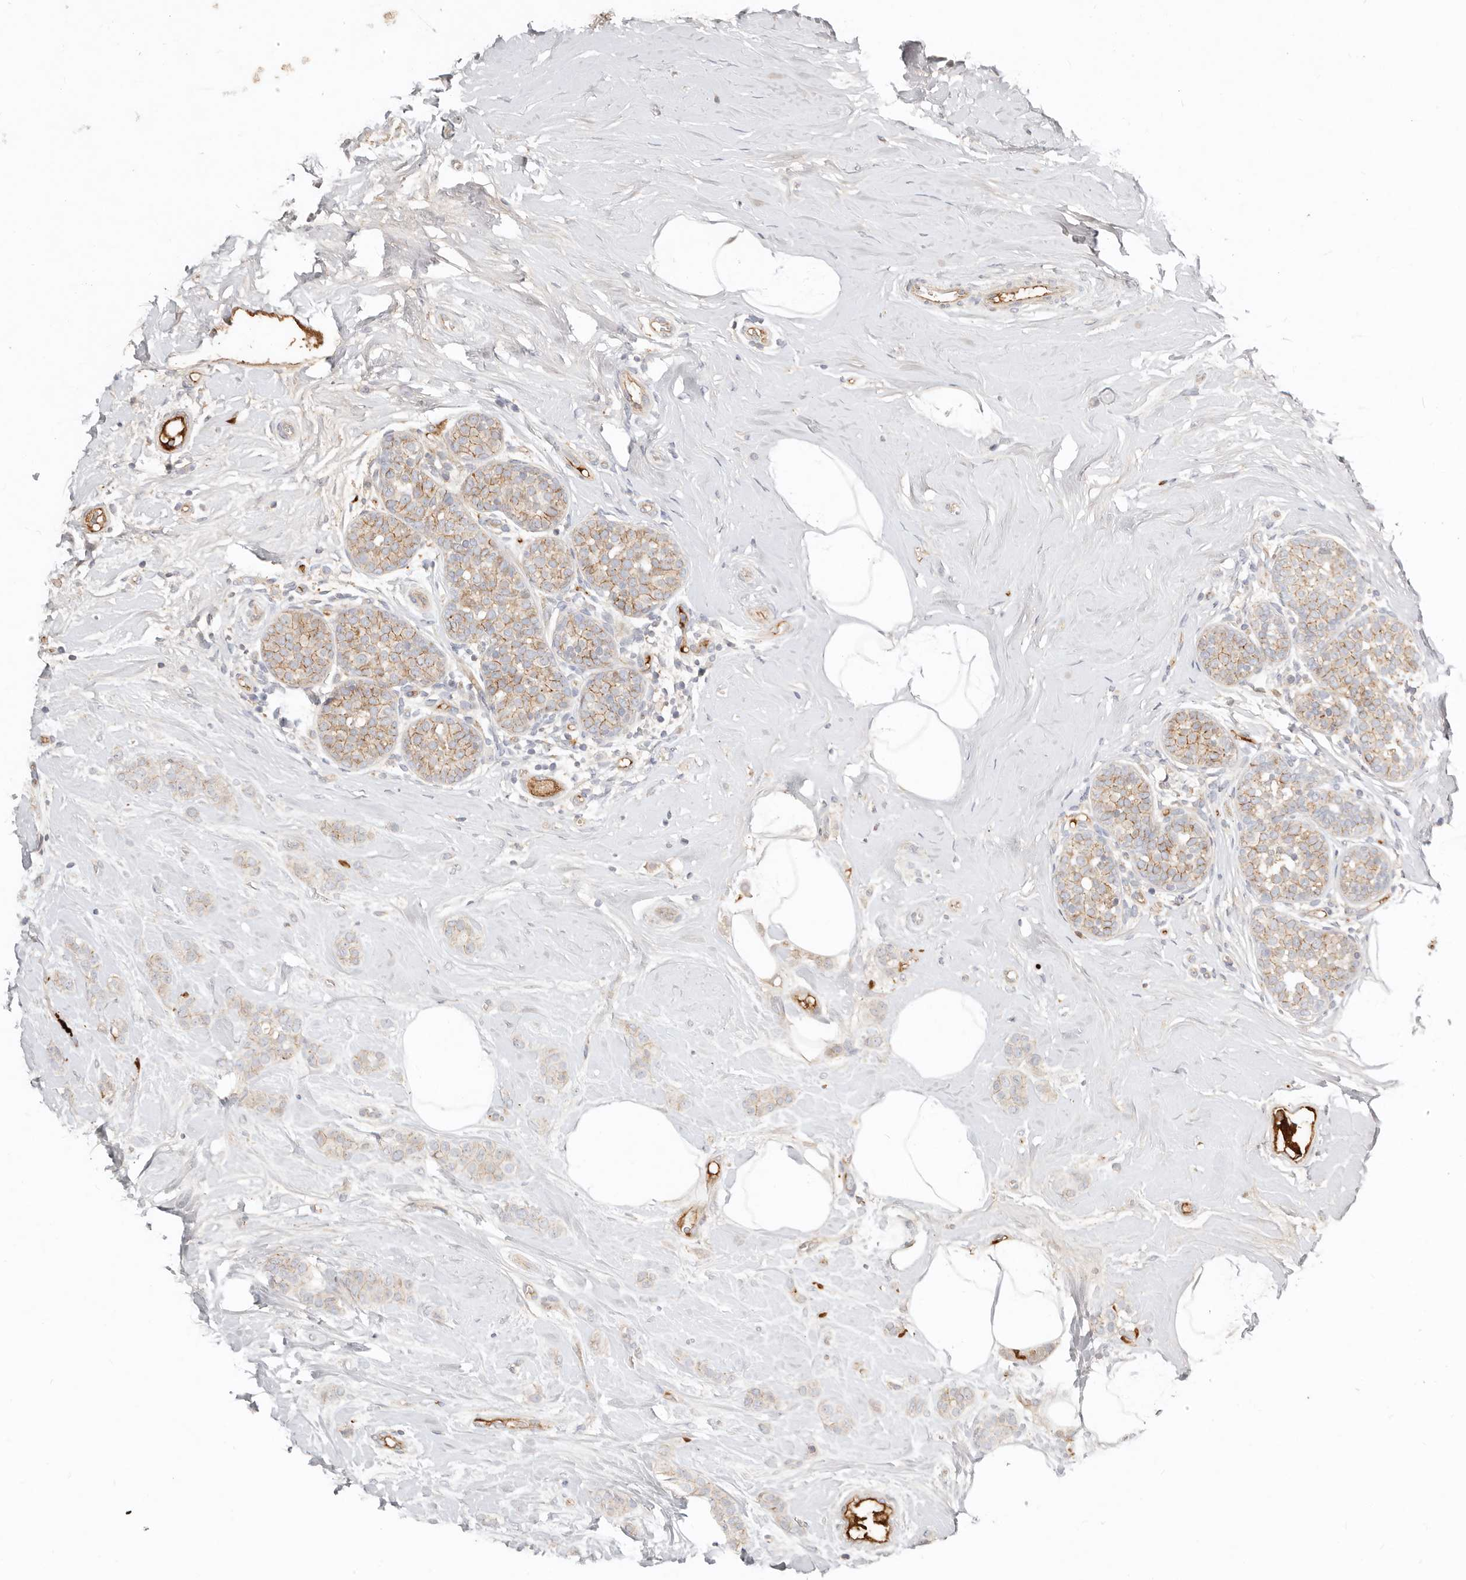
{"staining": {"intensity": "weak", "quantity": "25%-75%", "location": "cytoplasmic/membranous"}, "tissue": "breast cancer", "cell_type": "Tumor cells", "image_type": "cancer", "snomed": [{"axis": "morphology", "description": "Lobular carcinoma, in situ"}, {"axis": "morphology", "description": "Lobular carcinoma"}, {"axis": "topography", "description": "Breast"}], "caption": "High-magnification brightfield microscopy of breast lobular carcinoma in situ stained with DAB (brown) and counterstained with hematoxylin (blue). tumor cells exhibit weak cytoplasmic/membranous expression is identified in about25%-75% of cells.", "gene": "MTFR2", "patient": {"sex": "female", "age": 41}}